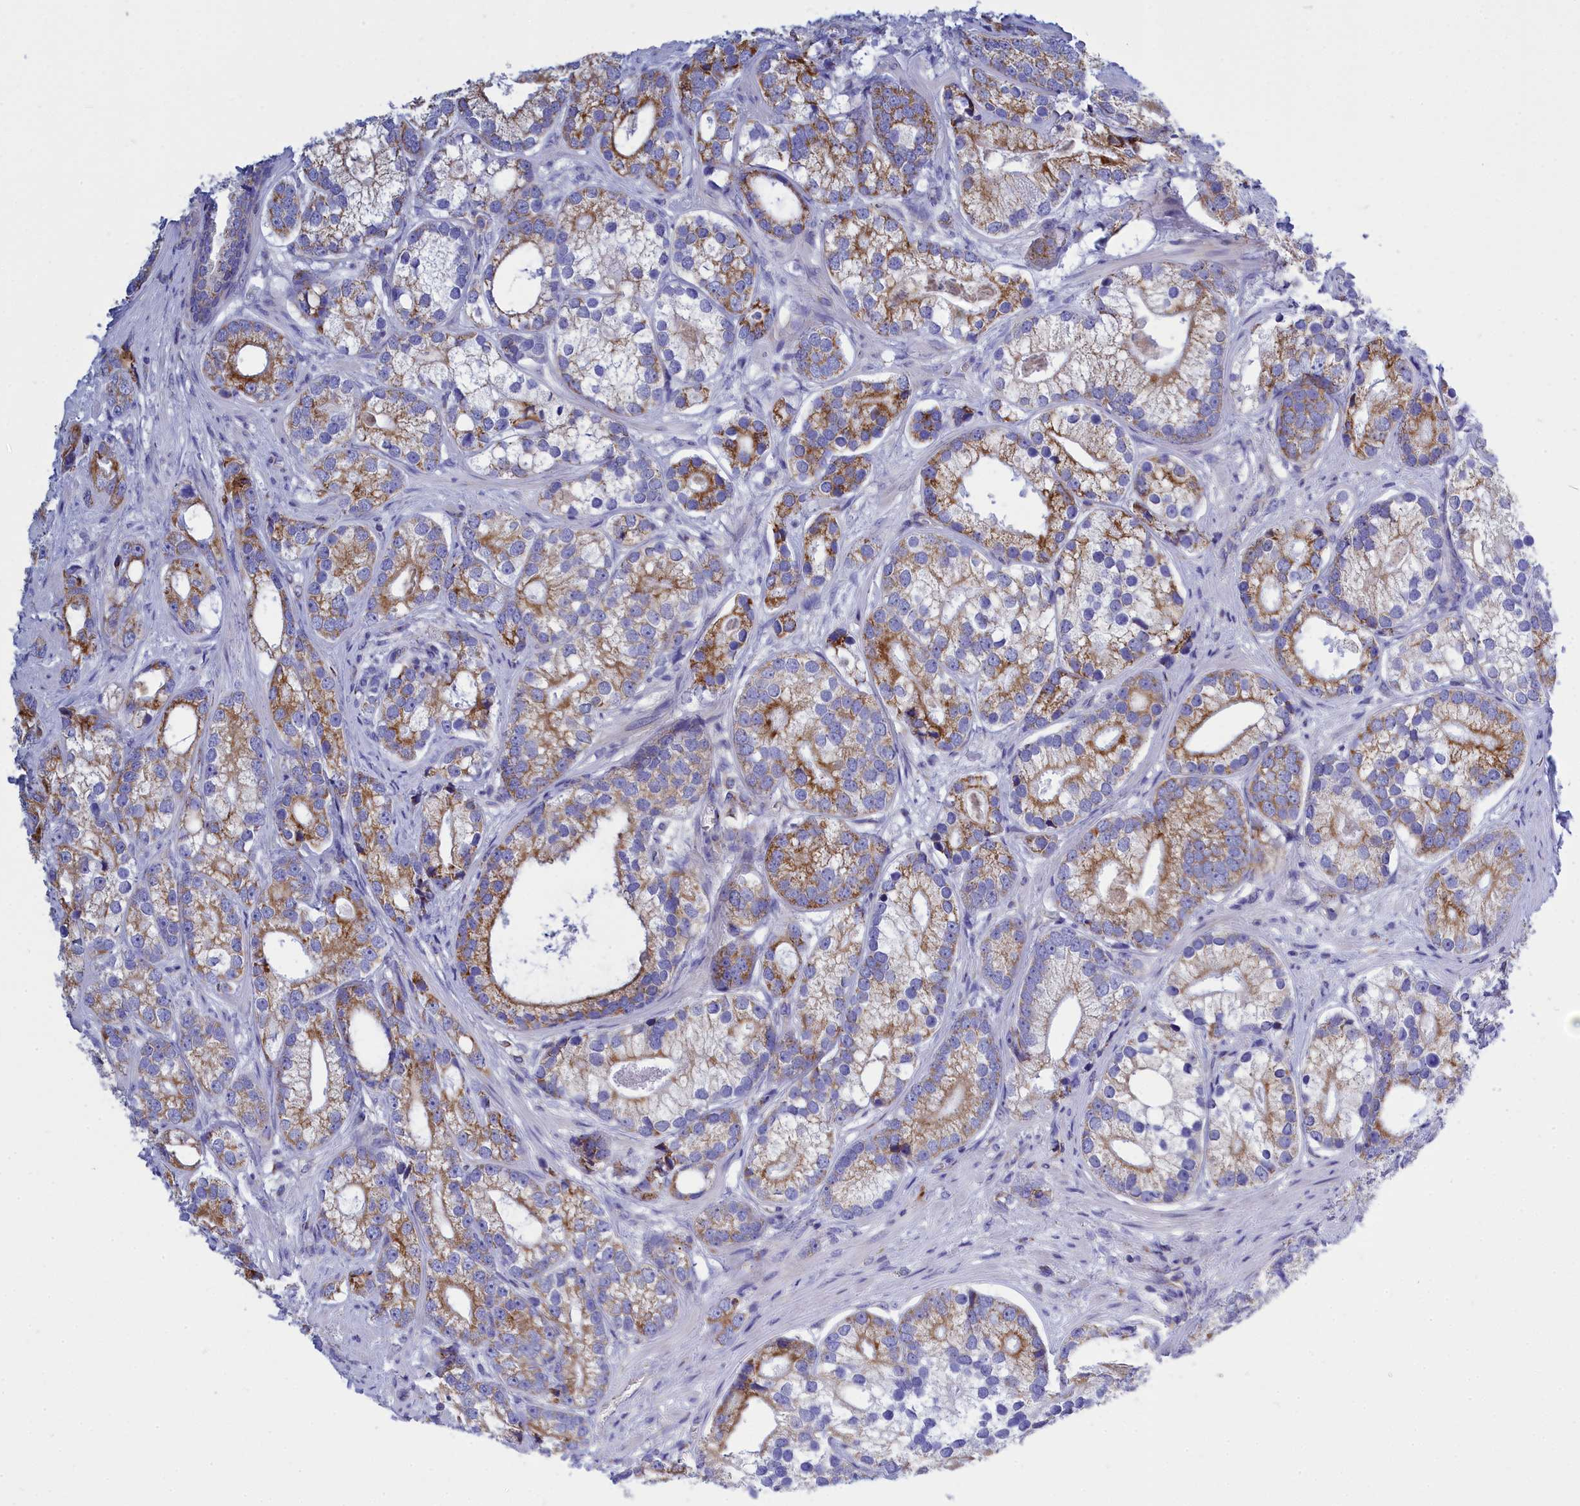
{"staining": {"intensity": "moderate", "quantity": ">75%", "location": "cytoplasmic/membranous"}, "tissue": "prostate cancer", "cell_type": "Tumor cells", "image_type": "cancer", "snomed": [{"axis": "morphology", "description": "Adenocarcinoma, High grade"}, {"axis": "topography", "description": "Prostate"}], "caption": "There is medium levels of moderate cytoplasmic/membranous staining in tumor cells of prostate adenocarcinoma (high-grade), as demonstrated by immunohistochemical staining (brown color).", "gene": "CCRL2", "patient": {"sex": "male", "age": 75}}